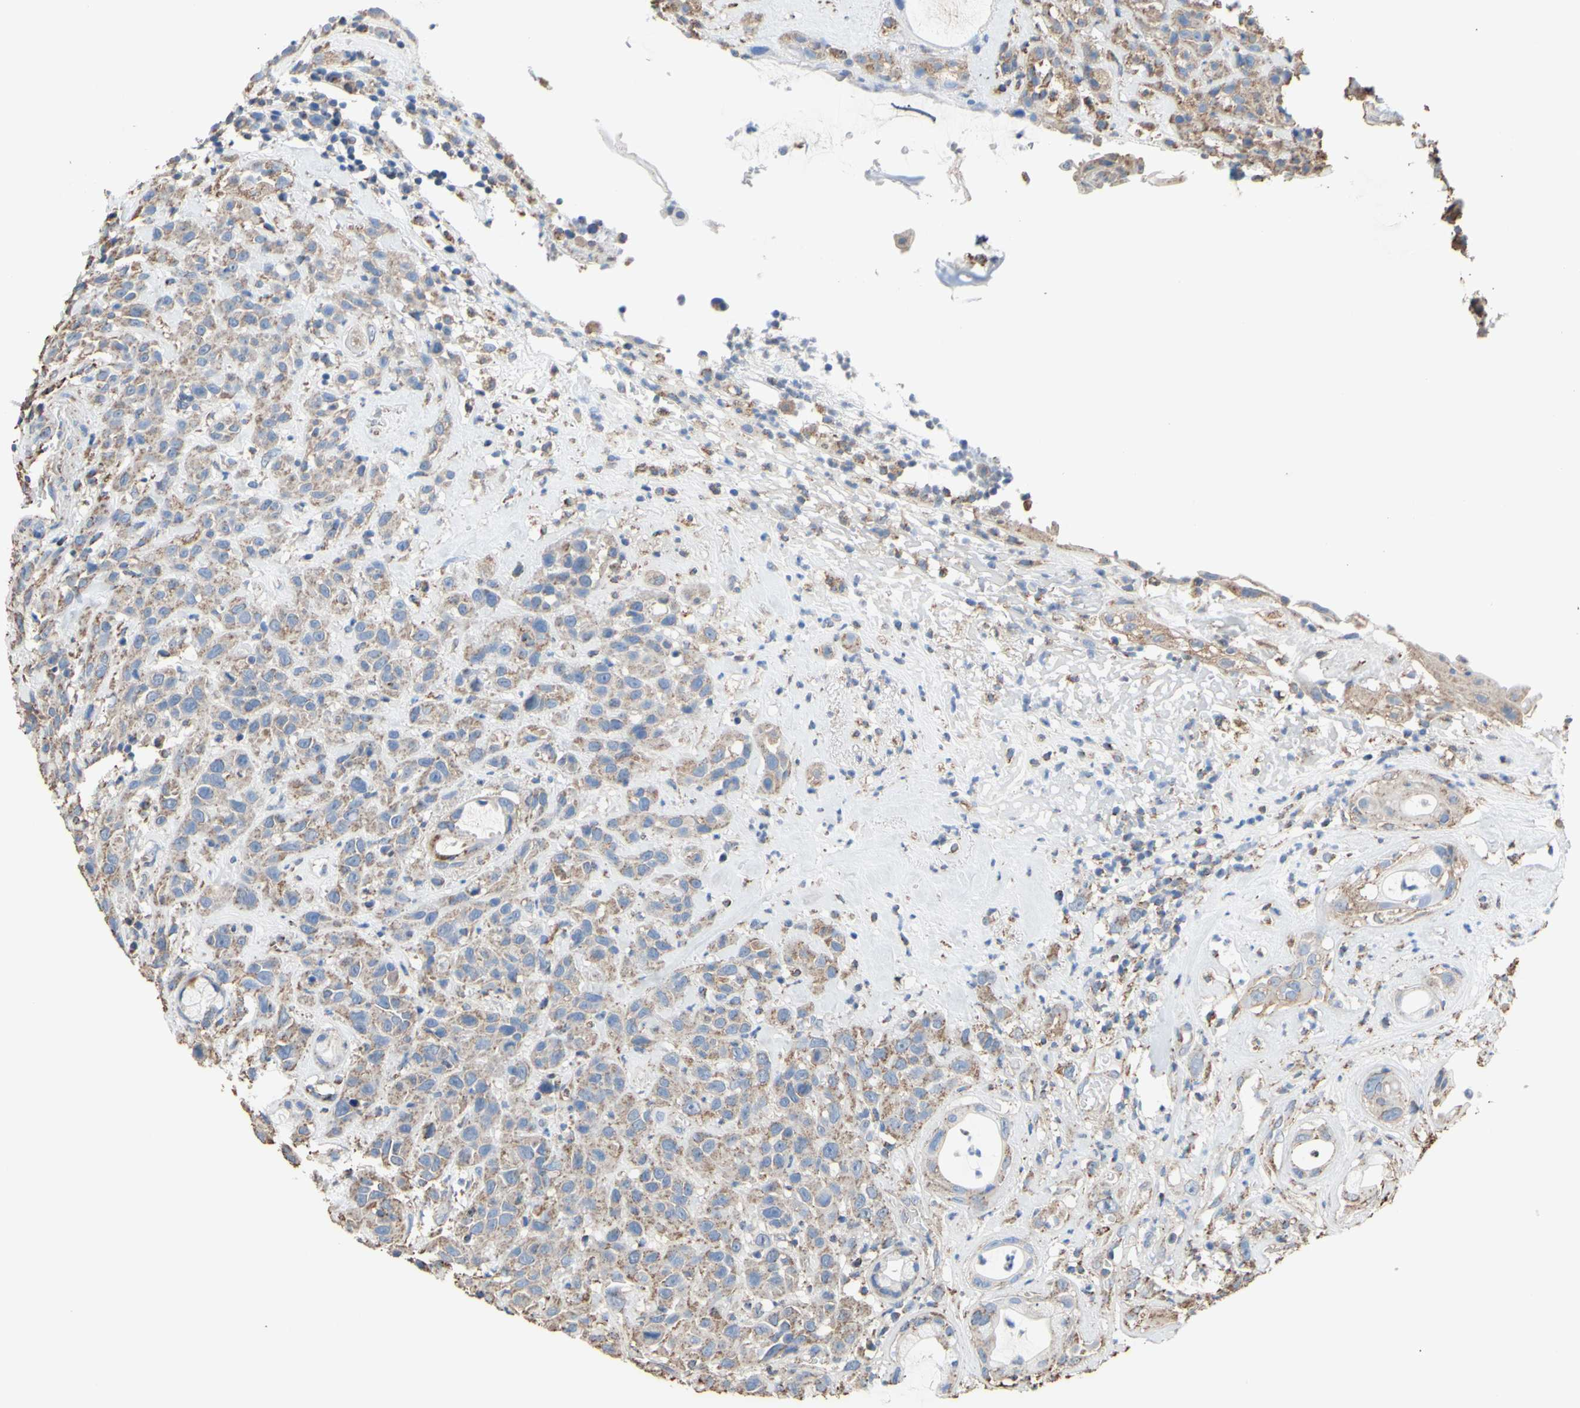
{"staining": {"intensity": "weak", "quantity": ">75%", "location": "cytoplasmic/membranous"}, "tissue": "head and neck cancer", "cell_type": "Tumor cells", "image_type": "cancer", "snomed": [{"axis": "morphology", "description": "Squamous cell carcinoma, NOS"}, {"axis": "topography", "description": "Head-Neck"}], "caption": "This histopathology image demonstrates IHC staining of human head and neck squamous cell carcinoma, with low weak cytoplasmic/membranous staining in approximately >75% of tumor cells.", "gene": "CMKLR2", "patient": {"sex": "male", "age": 62}}